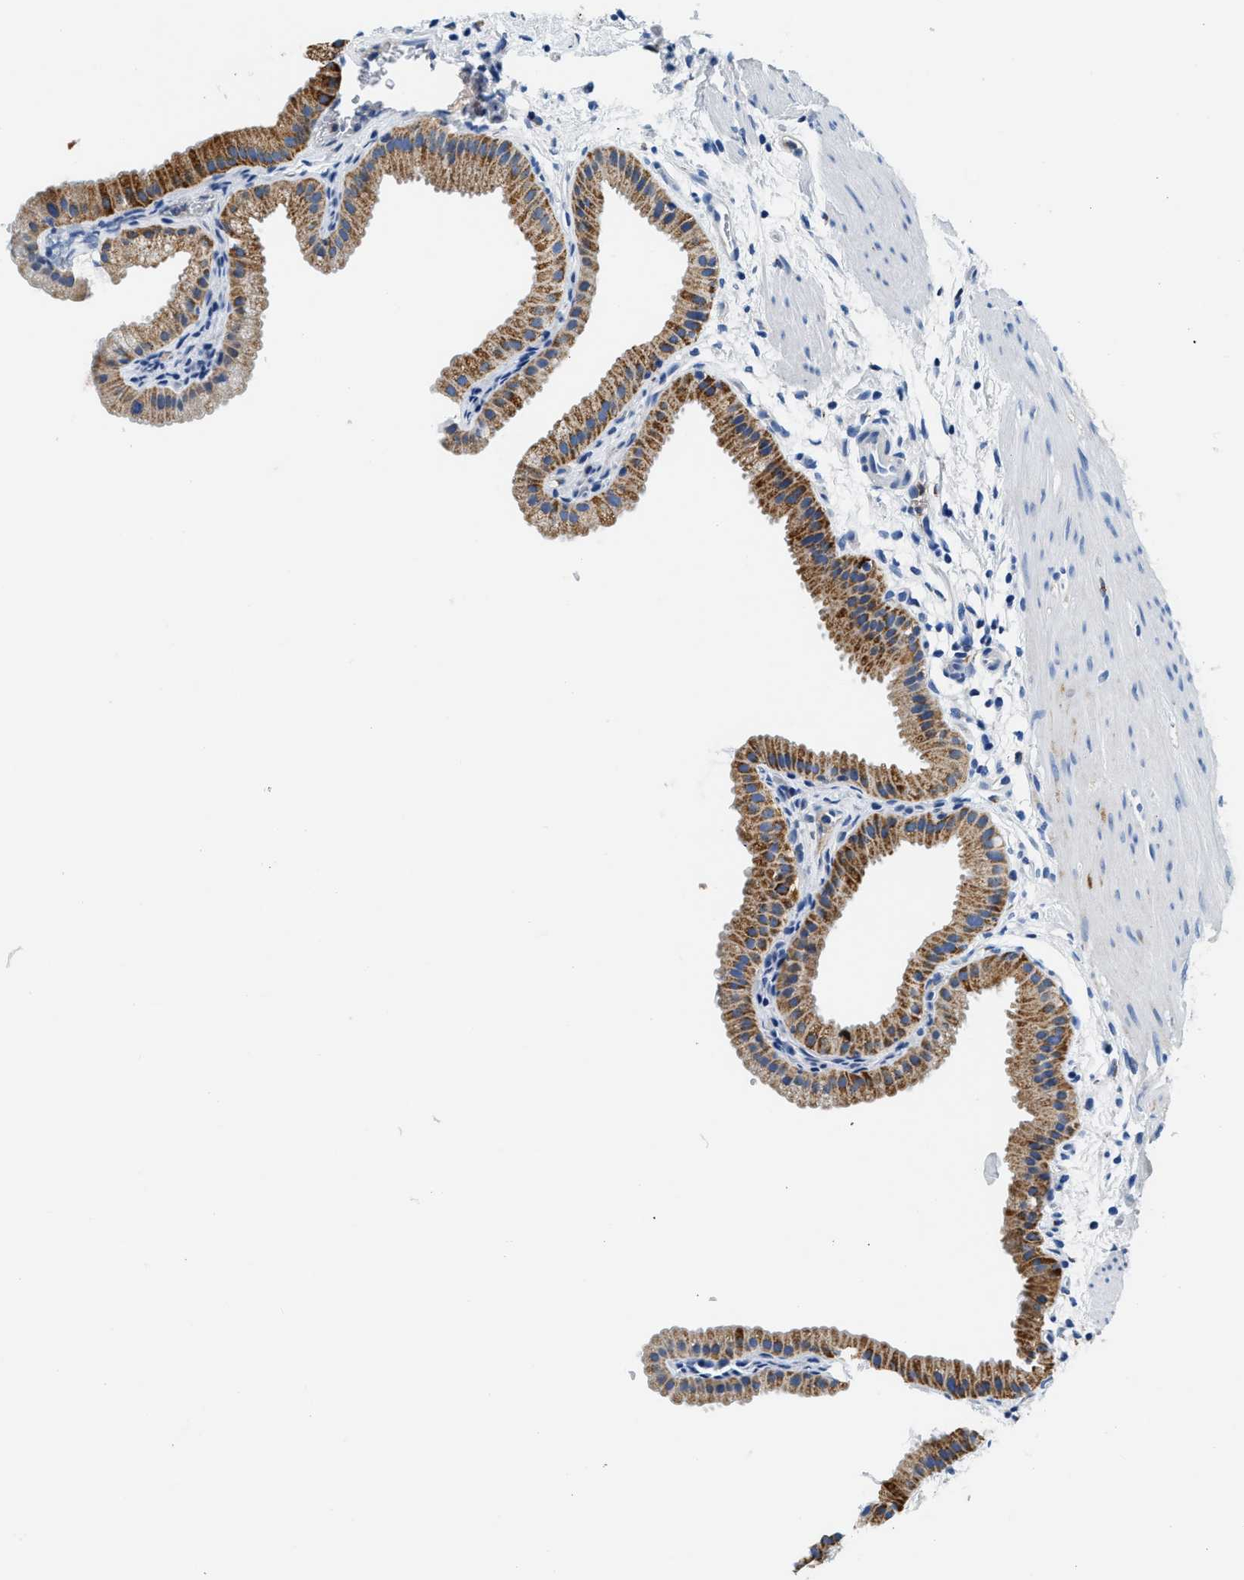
{"staining": {"intensity": "moderate", "quantity": ">75%", "location": "cytoplasmic/membranous"}, "tissue": "gallbladder", "cell_type": "Glandular cells", "image_type": "normal", "snomed": [{"axis": "morphology", "description": "Normal tissue, NOS"}, {"axis": "topography", "description": "Gallbladder"}], "caption": "Moderate cytoplasmic/membranous expression is present in about >75% of glandular cells in benign gallbladder. Nuclei are stained in blue.", "gene": "PCK2", "patient": {"sex": "female", "age": 64}}